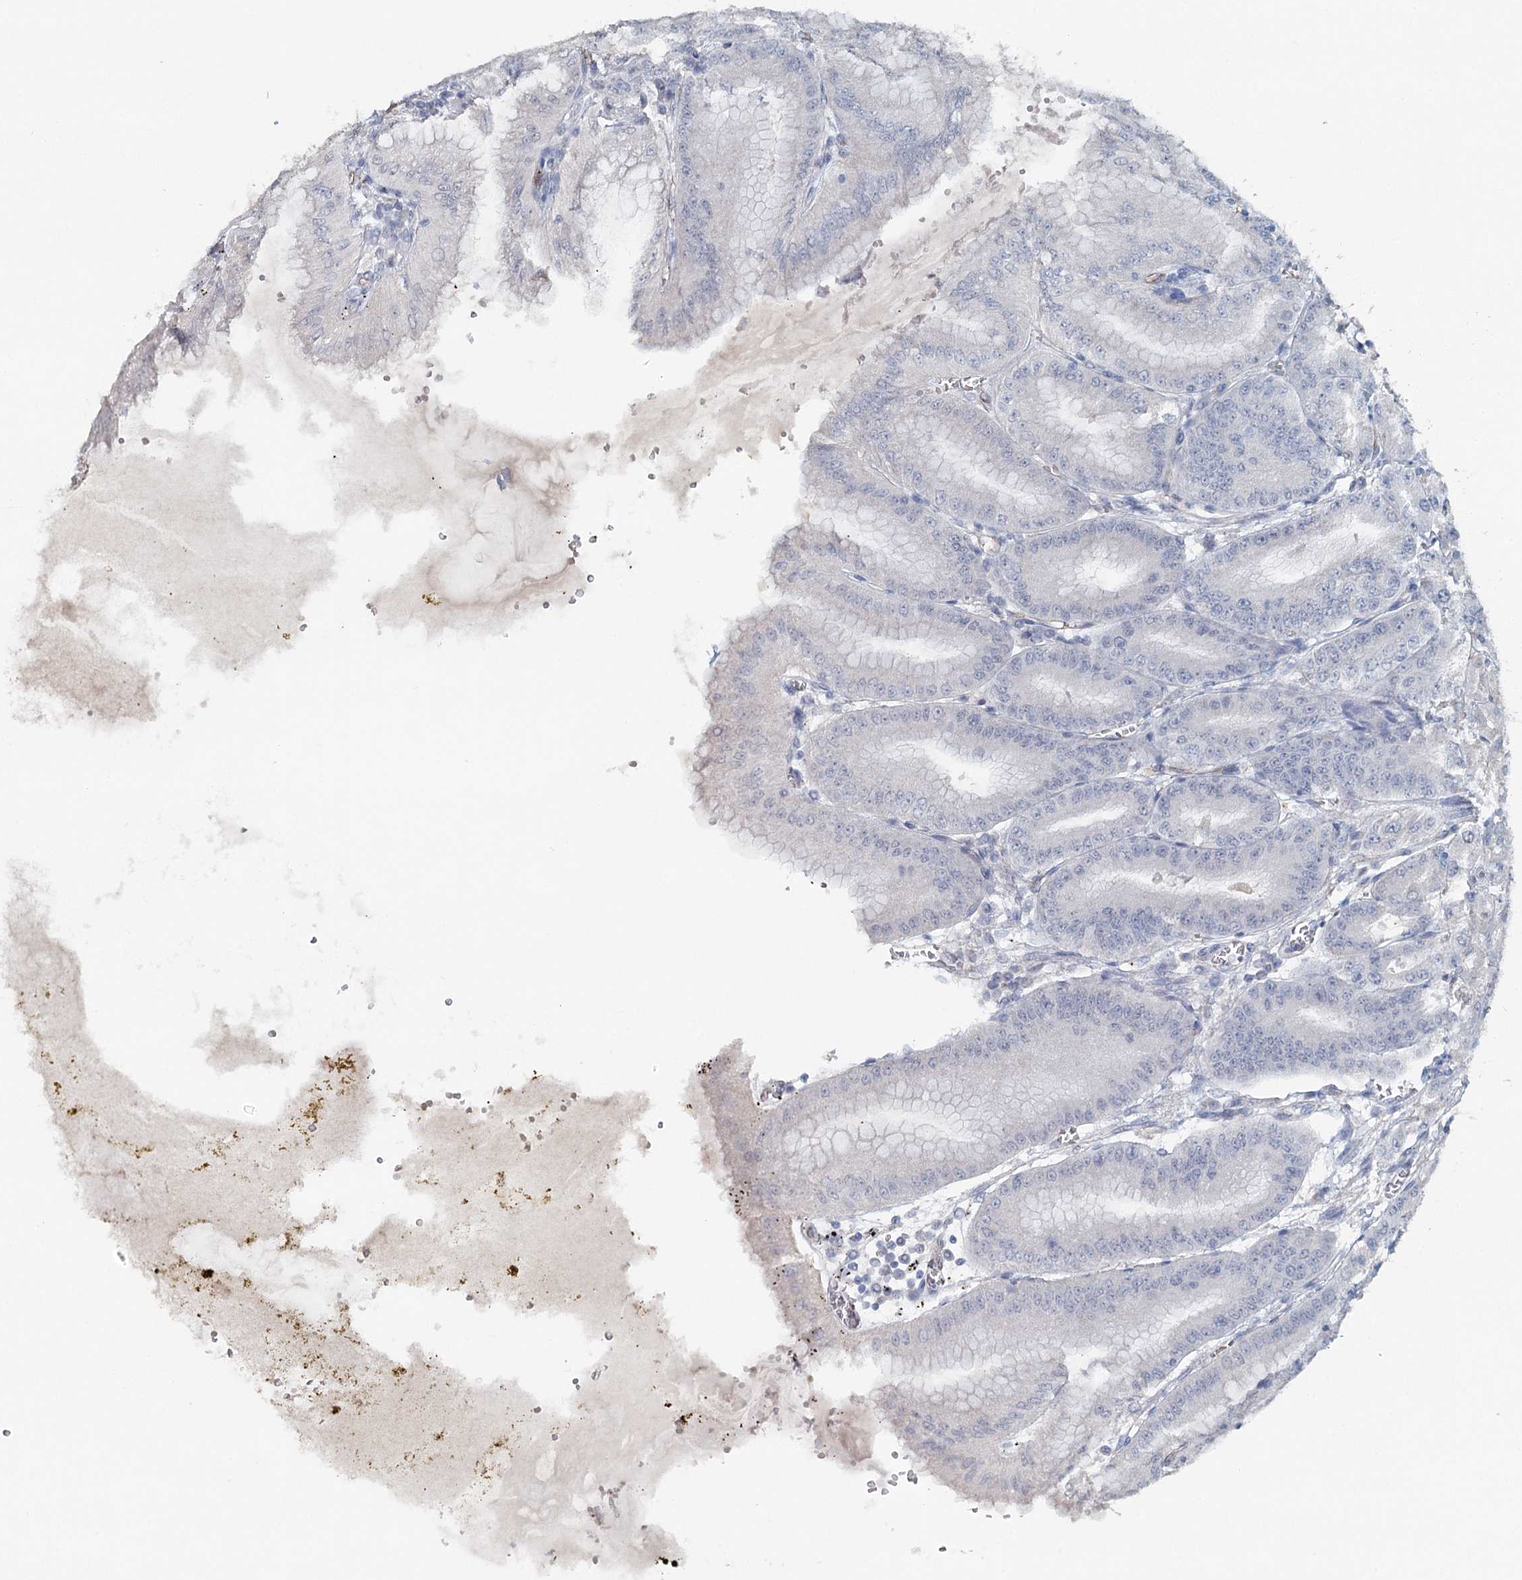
{"staining": {"intensity": "weak", "quantity": "<25%", "location": "cytoplasmic/membranous"}, "tissue": "stomach", "cell_type": "Glandular cells", "image_type": "normal", "snomed": [{"axis": "morphology", "description": "Normal tissue, NOS"}, {"axis": "topography", "description": "Stomach, upper"}, {"axis": "topography", "description": "Stomach, lower"}], "caption": "Immunohistochemistry histopathology image of unremarkable human stomach stained for a protein (brown), which demonstrates no expression in glandular cells. (Immunohistochemistry, brightfield microscopy, high magnification).", "gene": "SYNPO", "patient": {"sex": "male", "age": 71}}